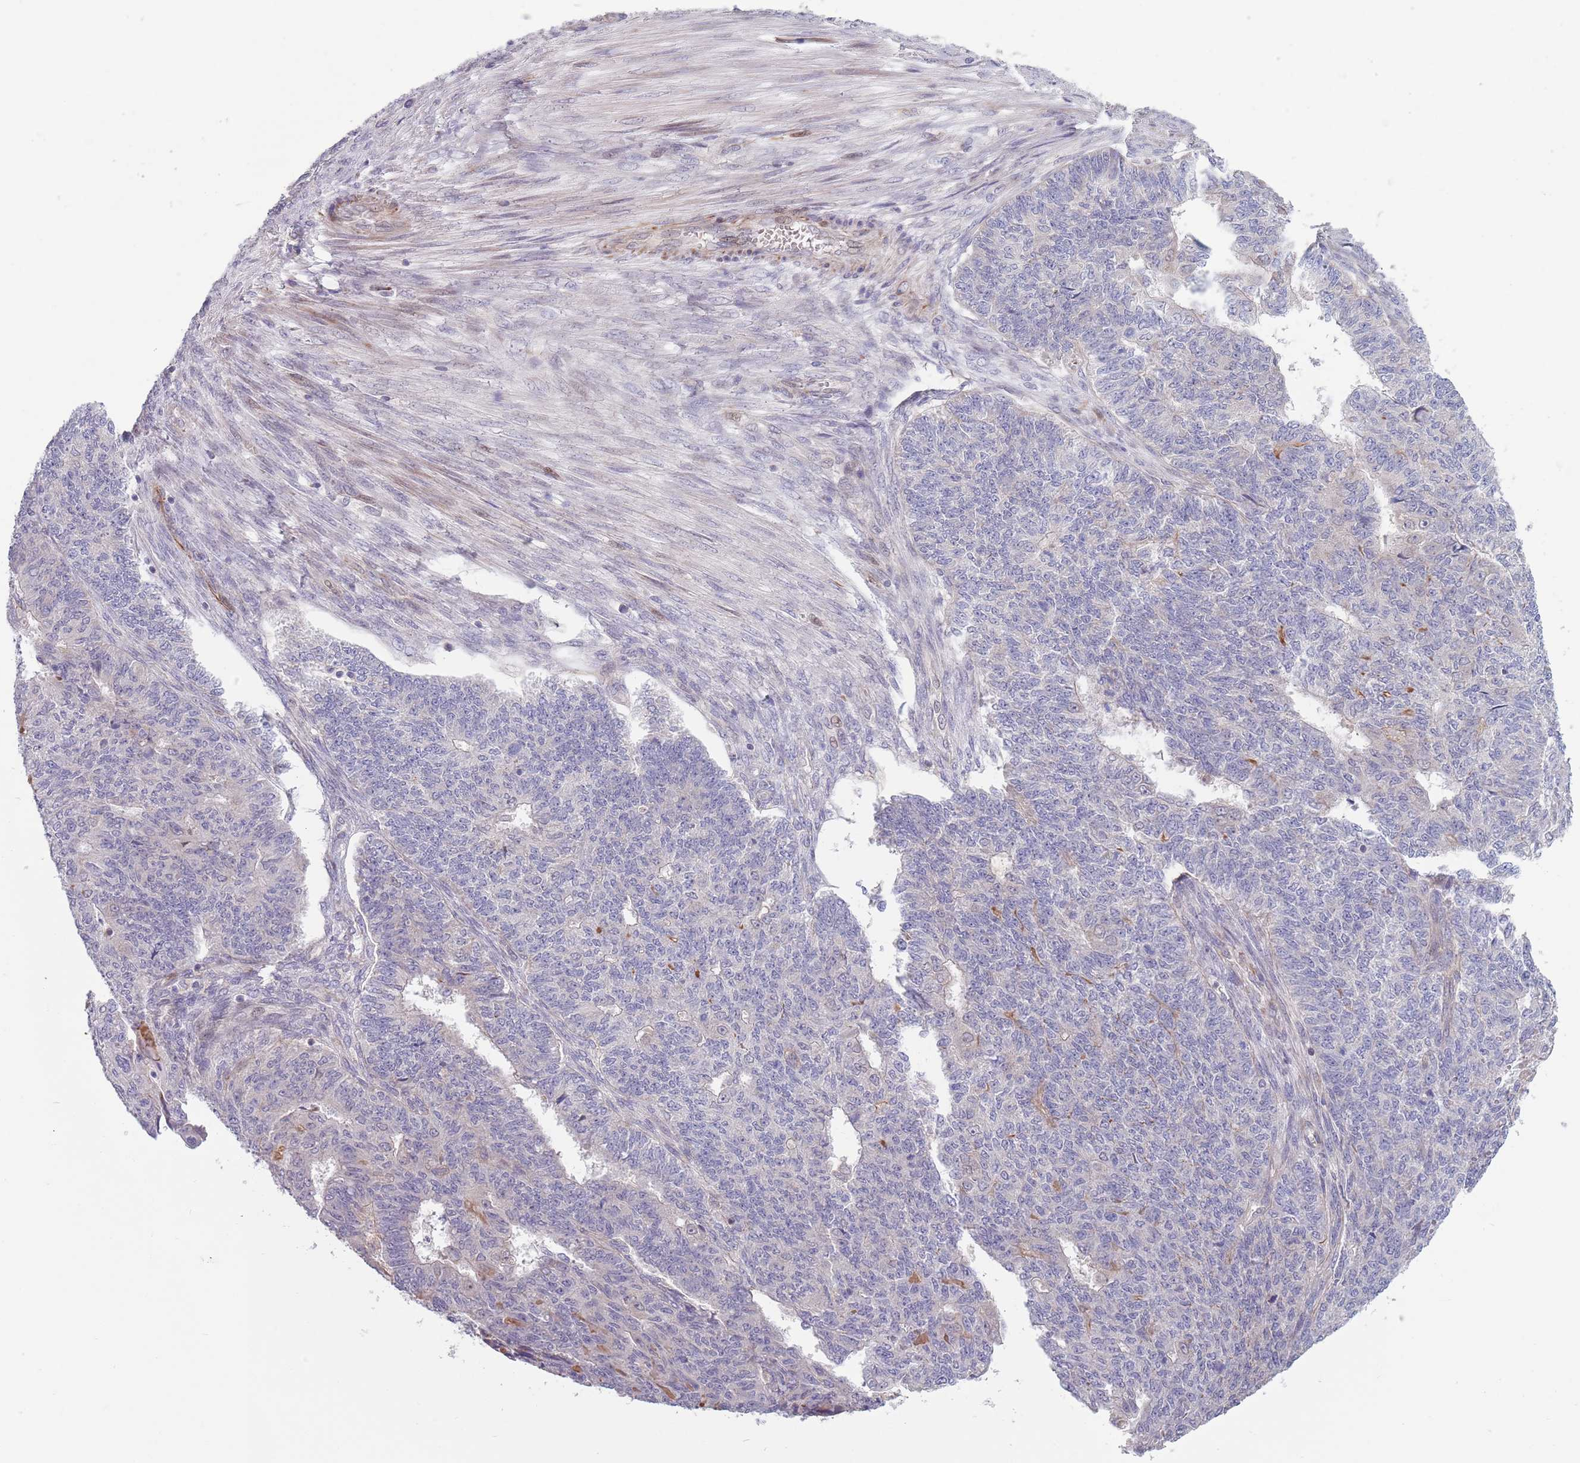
{"staining": {"intensity": "negative", "quantity": "none", "location": "none"}, "tissue": "endometrial cancer", "cell_type": "Tumor cells", "image_type": "cancer", "snomed": [{"axis": "morphology", "description": "Adenocarcinoma, NOS"}, {"axis": "topography", "description": "Endometrium"}], "caption": "Human endometrial adenocarcinoma stained for a protein using IHC reveals no staining in tumor cells.", "gene": "TYW1", "patient": {"sex": "female", "age": 32}}